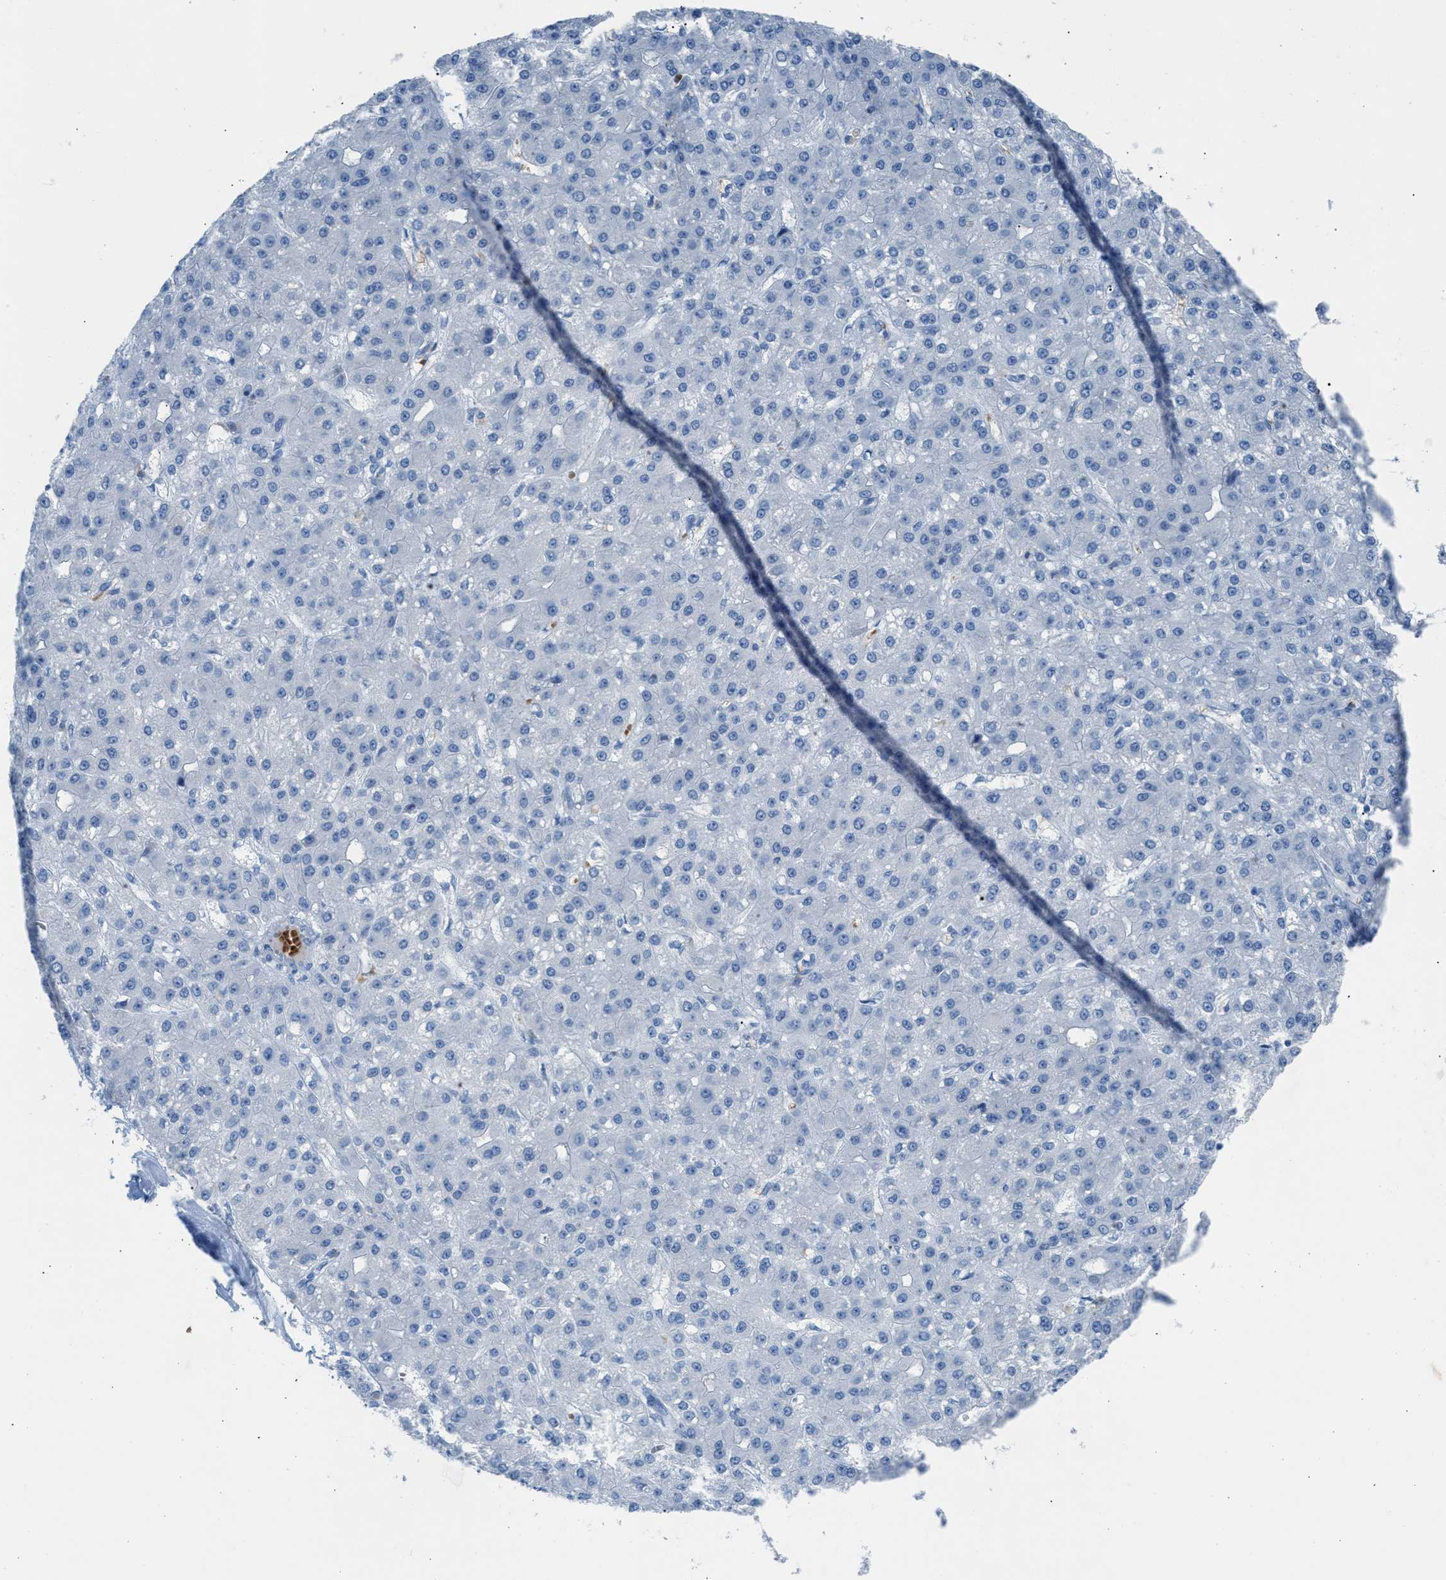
{"staining": {"intensity": "negative", "quantity": "none", "location": "none"}, "tissue": "liver cancer", "cell_type": "Tumor cells", "image_type": "cancer", "snomed": [{"axis": "morphology", "description": "Carcinoma, Hepatocellular, NOS"}, {"axis": "topography", "description": "Liver"}], "caption": "Tumor cells are negative for protein expression in human liver hepatocellular carcinoma. (Stains: DAB immunohistochemistry with hematoxylin counter stain, Microscopy: brightfield microscopy at high magnification).", "gene": "CFAP77", "patient": {"sex": "male", "age": 67}}